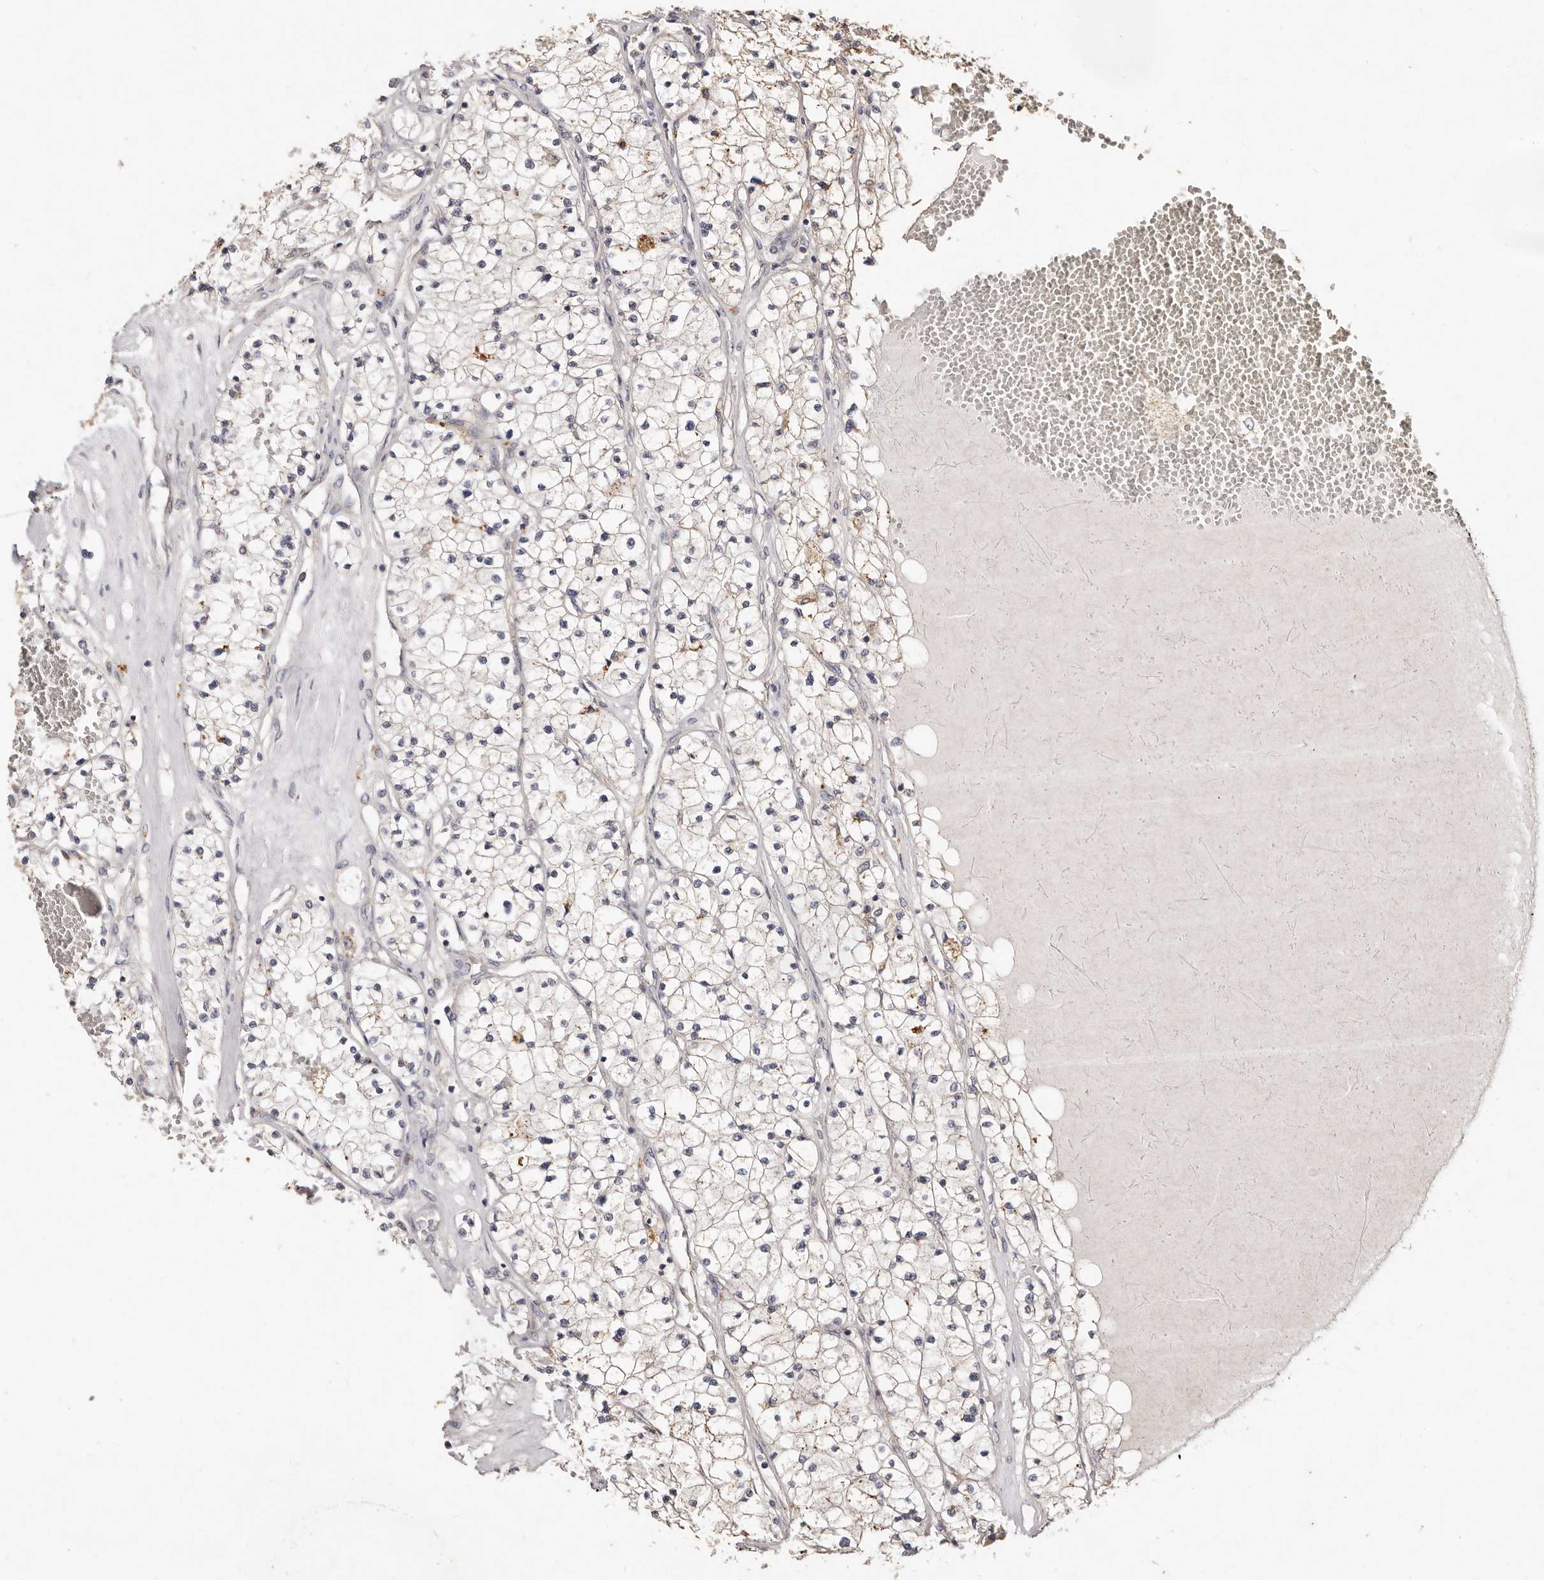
{"staining": {"intensity": "negative", "quantity": "none", "location": "none"}, "tissue": "renal cancer", "cell_type": "Tumor cells", "image_type": "cancer", "snomed": [{"axis": "morphology", "description": "Normal tissue, NOS"}, {"axis": "morphology", "description": "Adenocarcinoma, NOS"}, {"axis": "topography", "description": "Kidney"}], "caption": "The immunohistochemistry (IHC) micrograph has no significant expression in tumor cells of renal cancer tissue.", "gene": "THBS3", "patient": {"sex": "male", "age": 68}}